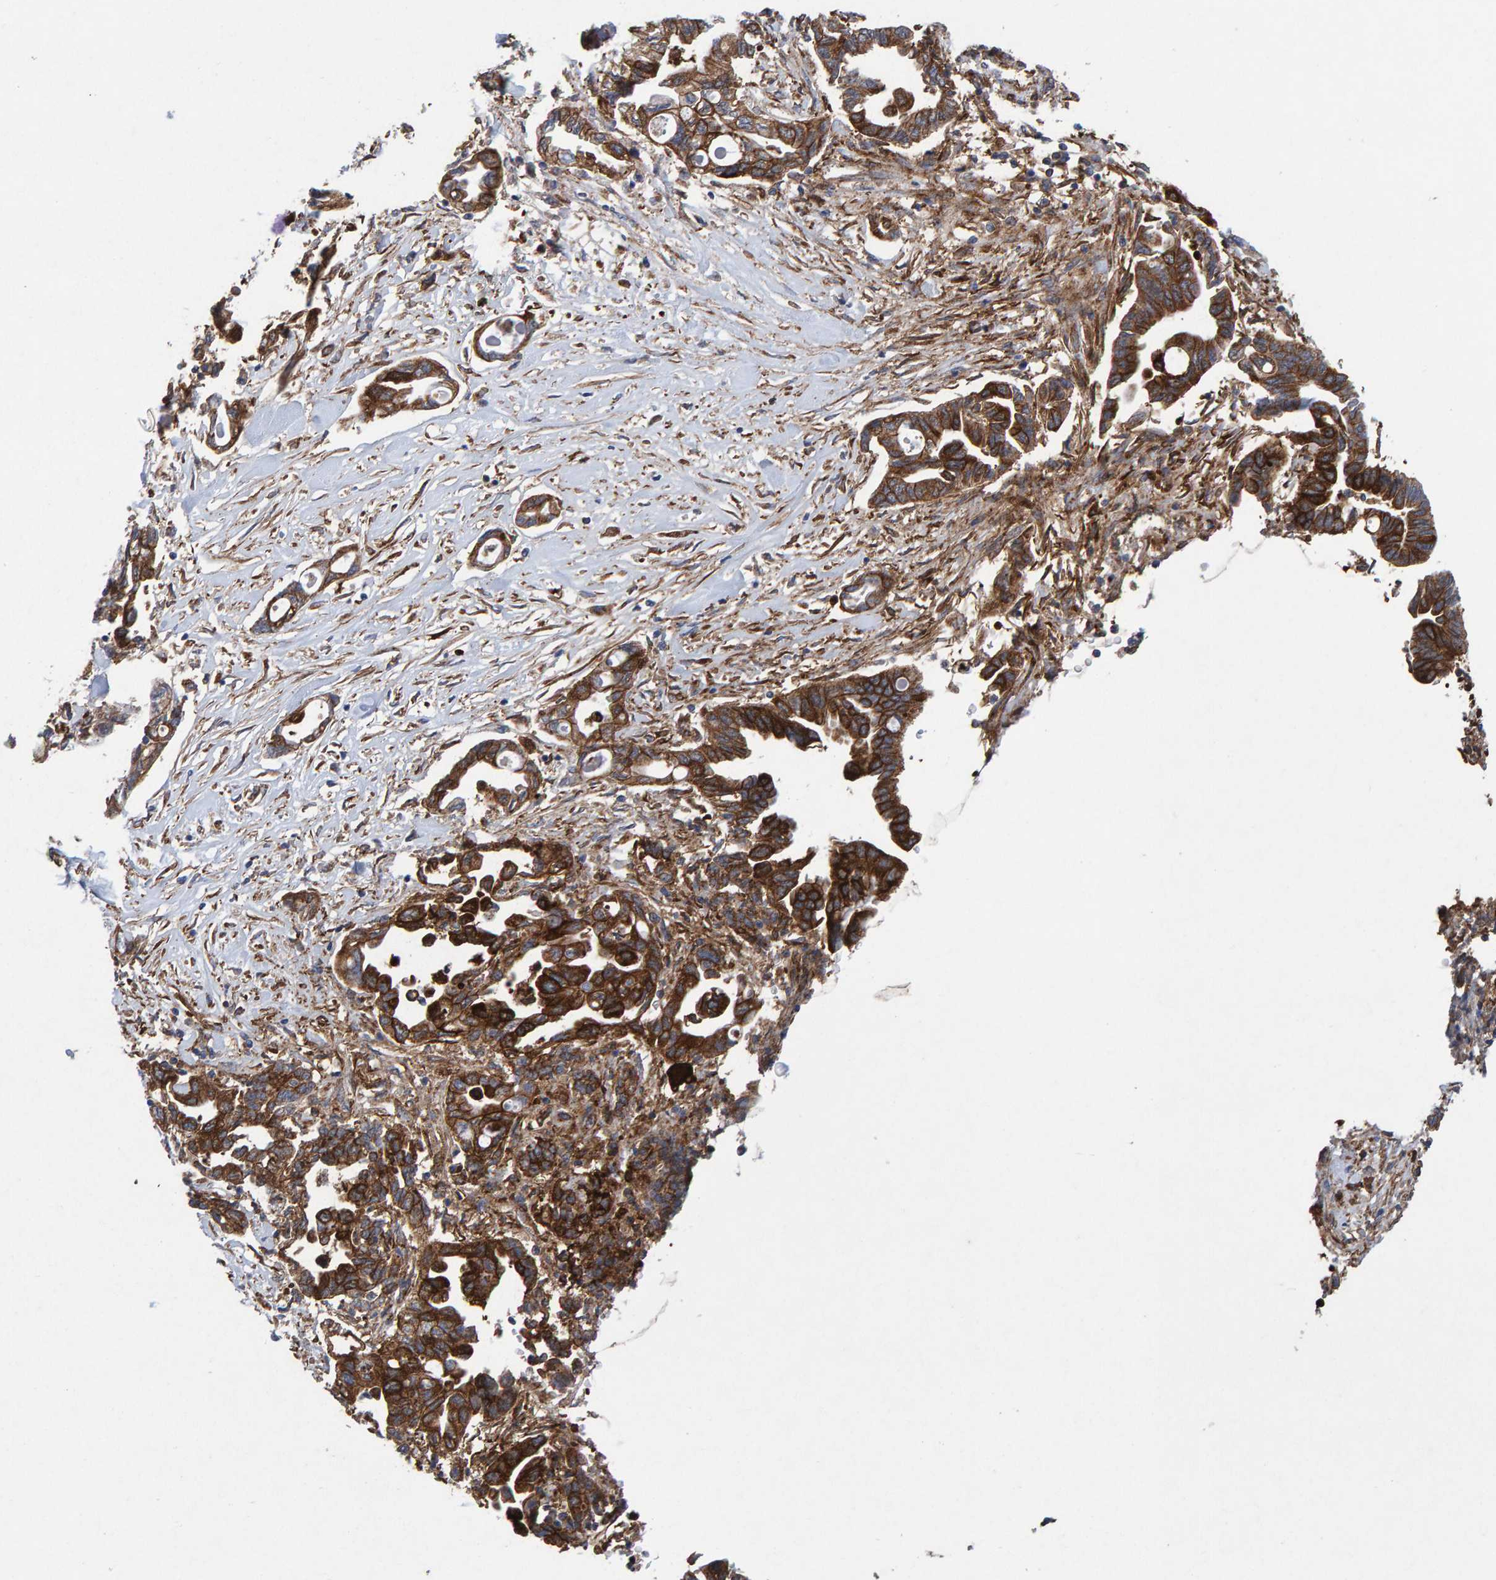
{"staining": {"intensity": "strong", "quantity": ">75%", "location": "cytoplasmic/membranous"}, "tissue": "pancreatic cancer", "cell_type": "Tumor cells", "image_type": "cancer", "snomed": [{"axis": "morphology", "description": "Adenocarcinoma, NOS"}, {"axis": "topography", "description": "Pancreas"}], "caption": "Immunohistochemical staining of pancreatic cancer demonstrates high levels of strong cytoplasmic/membranous staining in approximately >75% of tumor cells.", "gene": "MVP", "patient": {"sex": "female", "age": 57}}